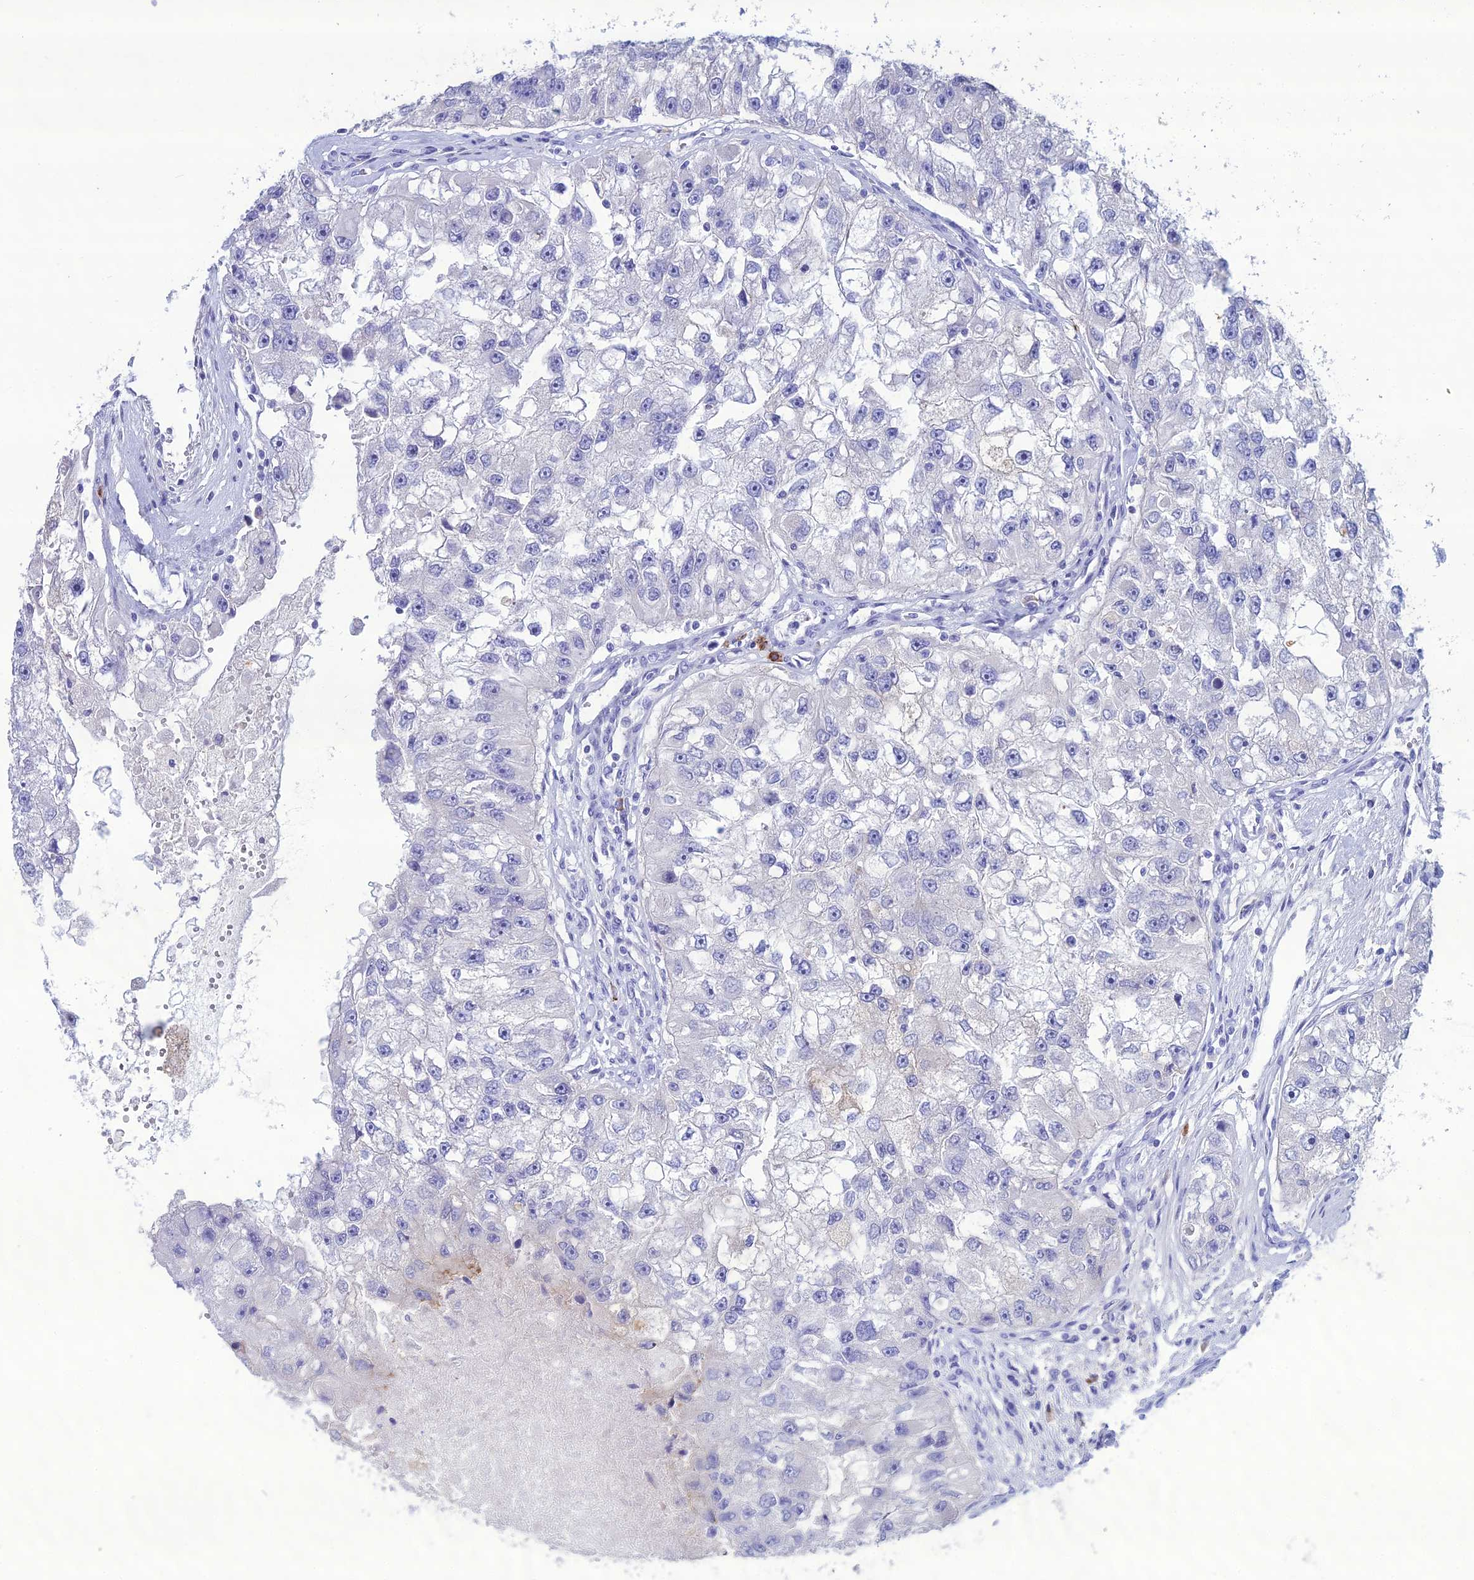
{"staining": {"intensity": "negative", "quantity": "none", "location": "none"}, "tissue": "renal cancer", "cell_type": "Tumor cells", "image_type": "cancer", "snomed": [{"axis": "morphology", "description": "Adenocarcinoma, NOS"}, {"axis": "topography", "description": "Kidney"}], "caption": "Immunohistochemistry of human renal cancer (adenocarcinoma) exhibits no positivity in tumor cells.", "gene": "CRB2", "patient": {"sex": "male", "age": 63}}